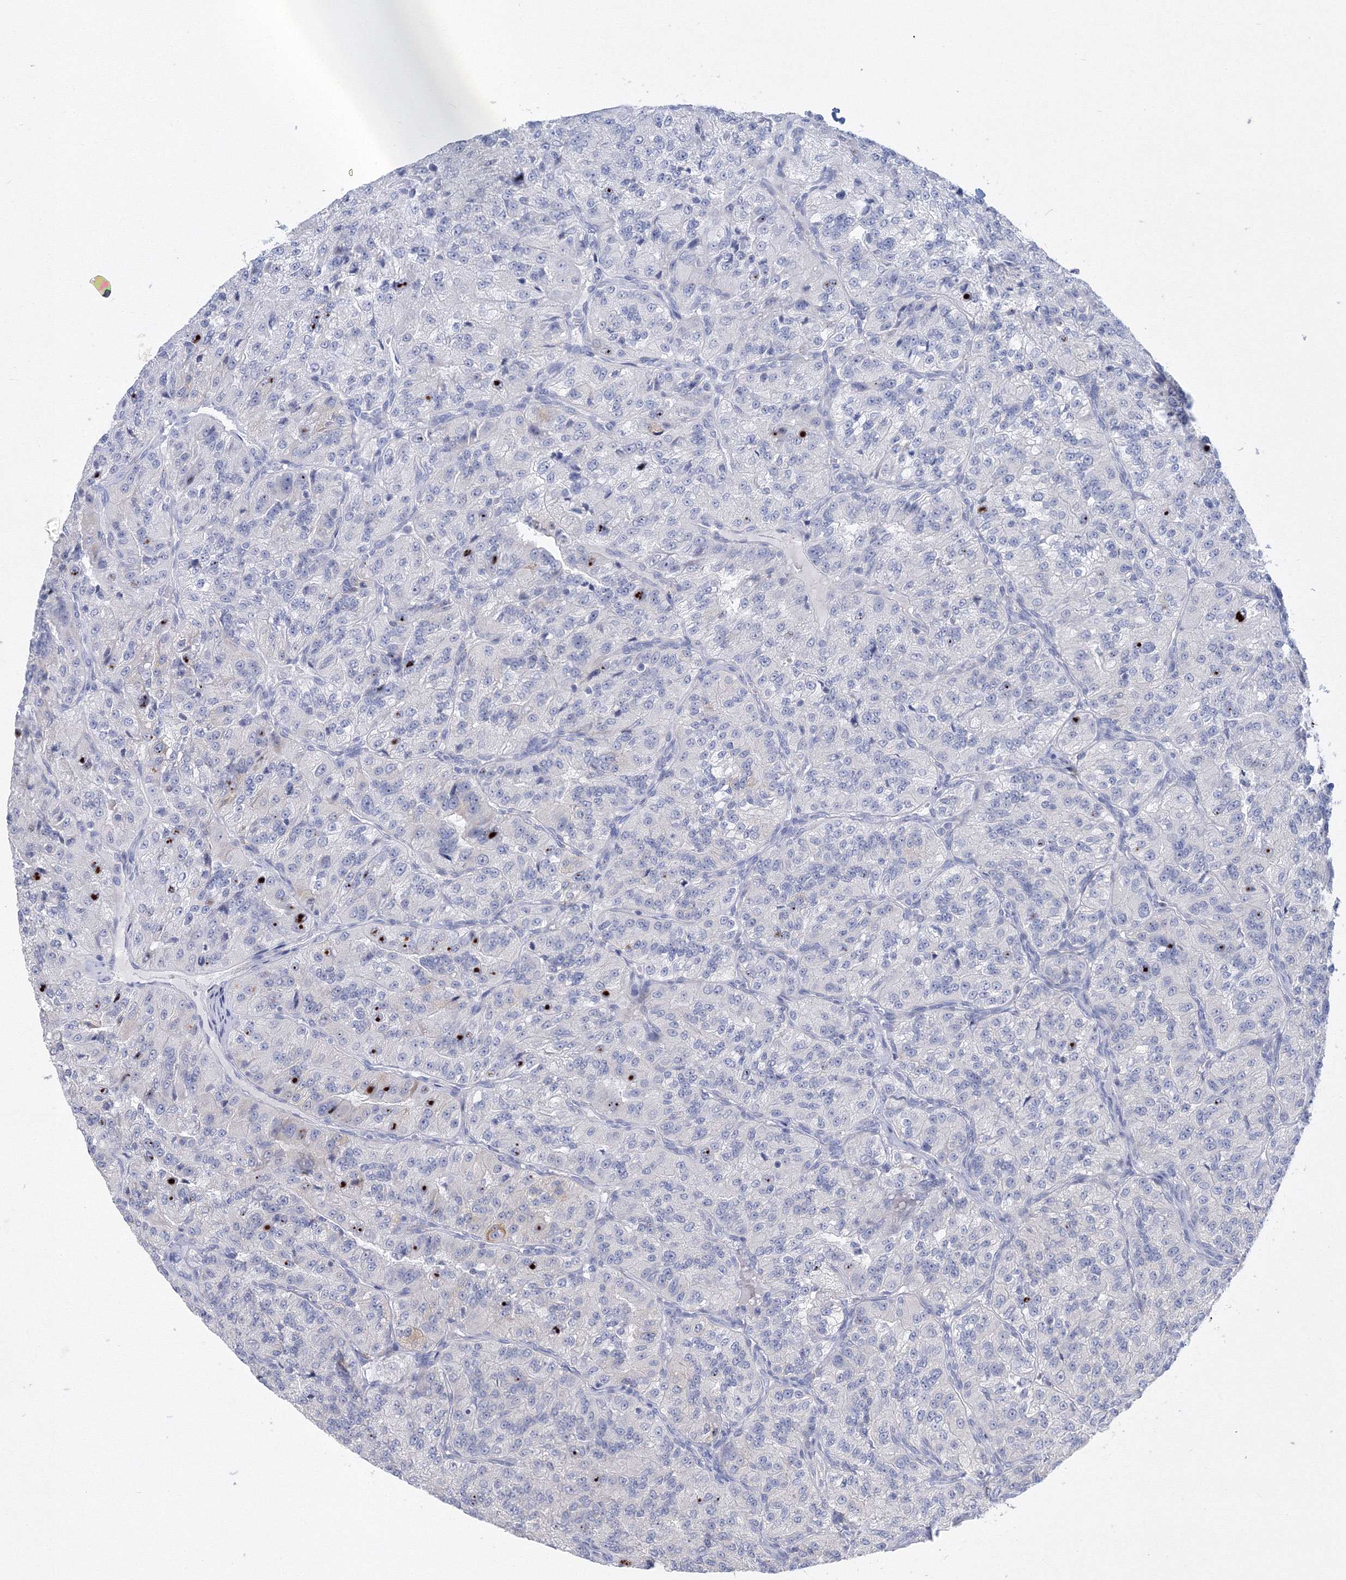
{"staining": {"intensity": "negative", "quantity": "none", "location": "none"}, "tissue": "renal cancer", "cell_type": "Tumor cells", "image_type": "cancer", "snomed": [{"axis": "morphology", "description": "Adenocarcinoma, NOS"}, {"axis": "topography", "description": "Kidney"}], "caption": "Histopathology image shows no significant protein staining in tumor cells of renal cancer. The staining was performed using DAB (3,3'-diaminobenzidine) to visualize the protein expression in brown, while the nuclei were stained in blue with hematoxylin (Magnification: 20x).", "gene": "AASDH", "patient": {"sex": "female", "age": 63}}